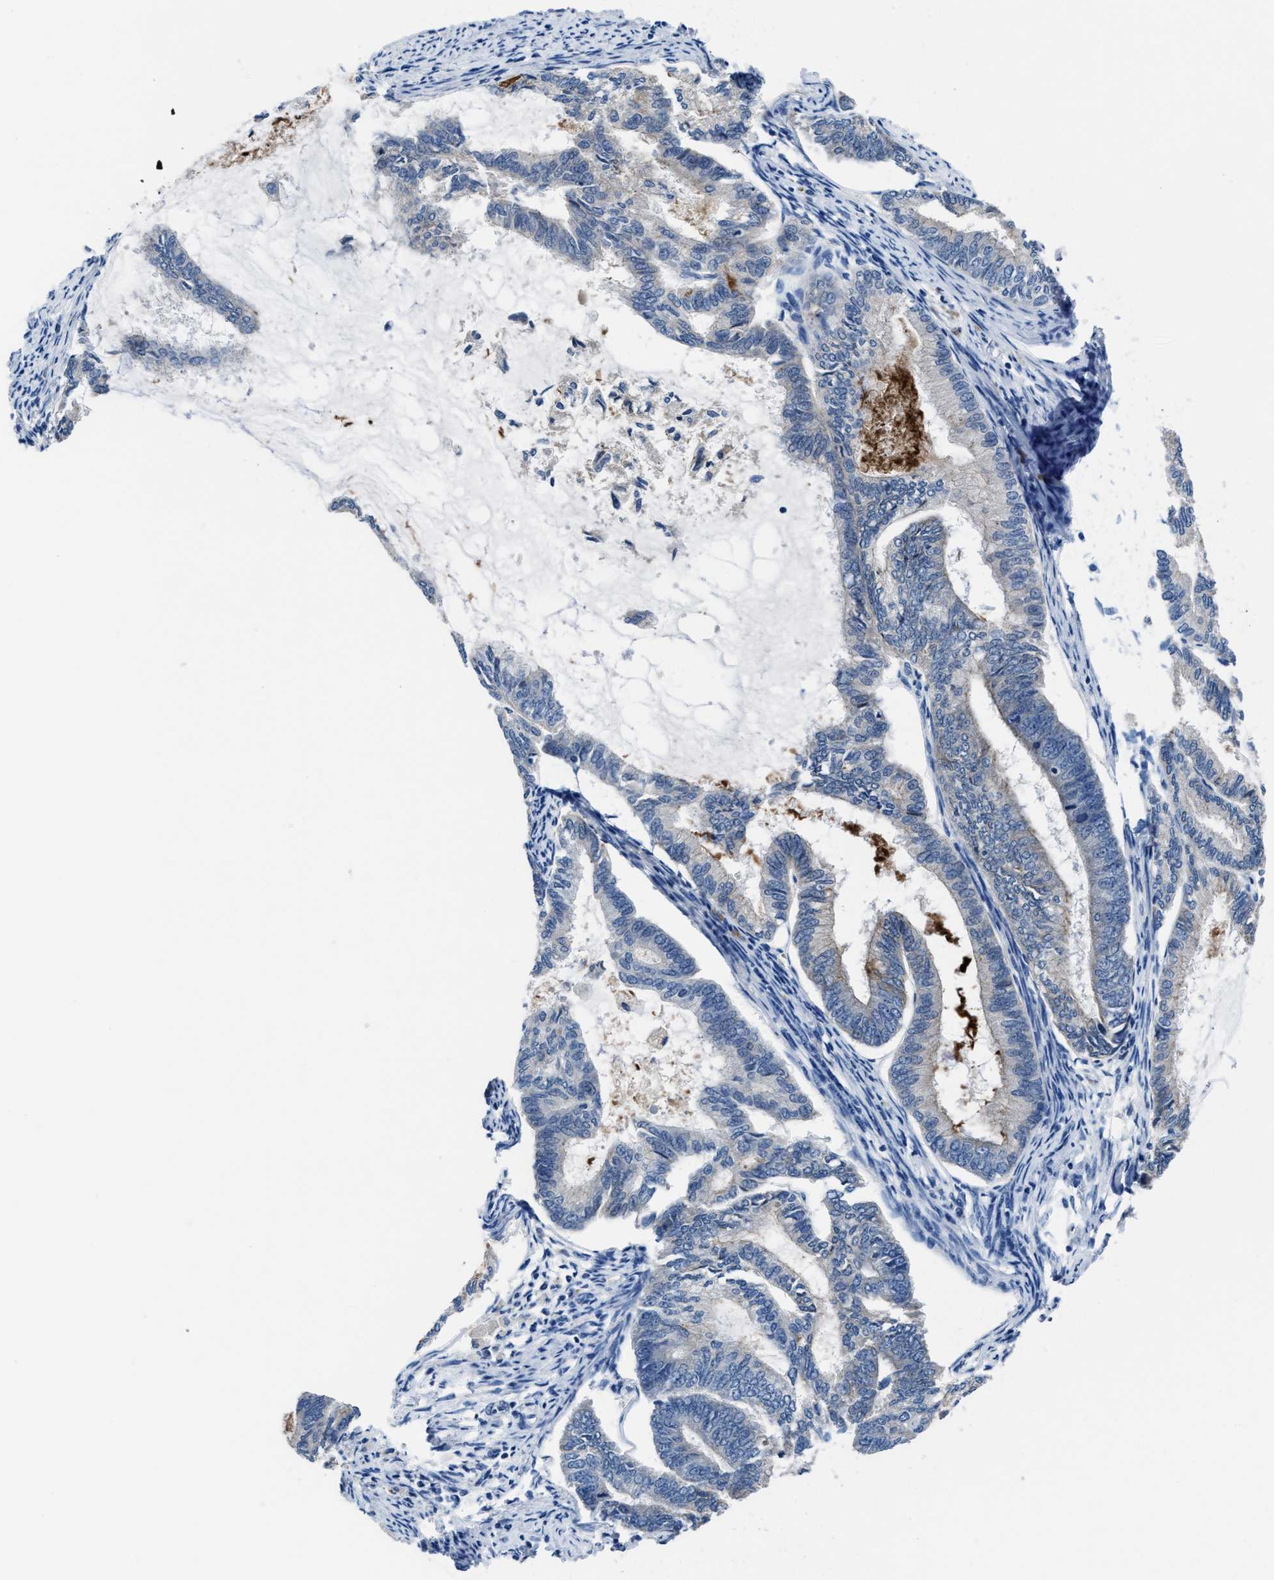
{"staining": {"intensity": "negative", "quantity": "none", "location": "none"}, "tissue": "endometrial cancer", "cell_type": "Tumor cells", "image_type": "cancer", "snomed": [{"axis": "morphology", "description": "Adenocarcinoma, NOS"}, {"axis": "topography", "description": "Endometrium"}], "caption": "Immunohistochemistry micrograph of human adenocarcinoma (endometrial) stained for a protein (brown), which reveals no expression in tumor cells. Nuclei are stained in blue.", "gene": "GHITM", "patient": {"sex": "female", "age": 86}}